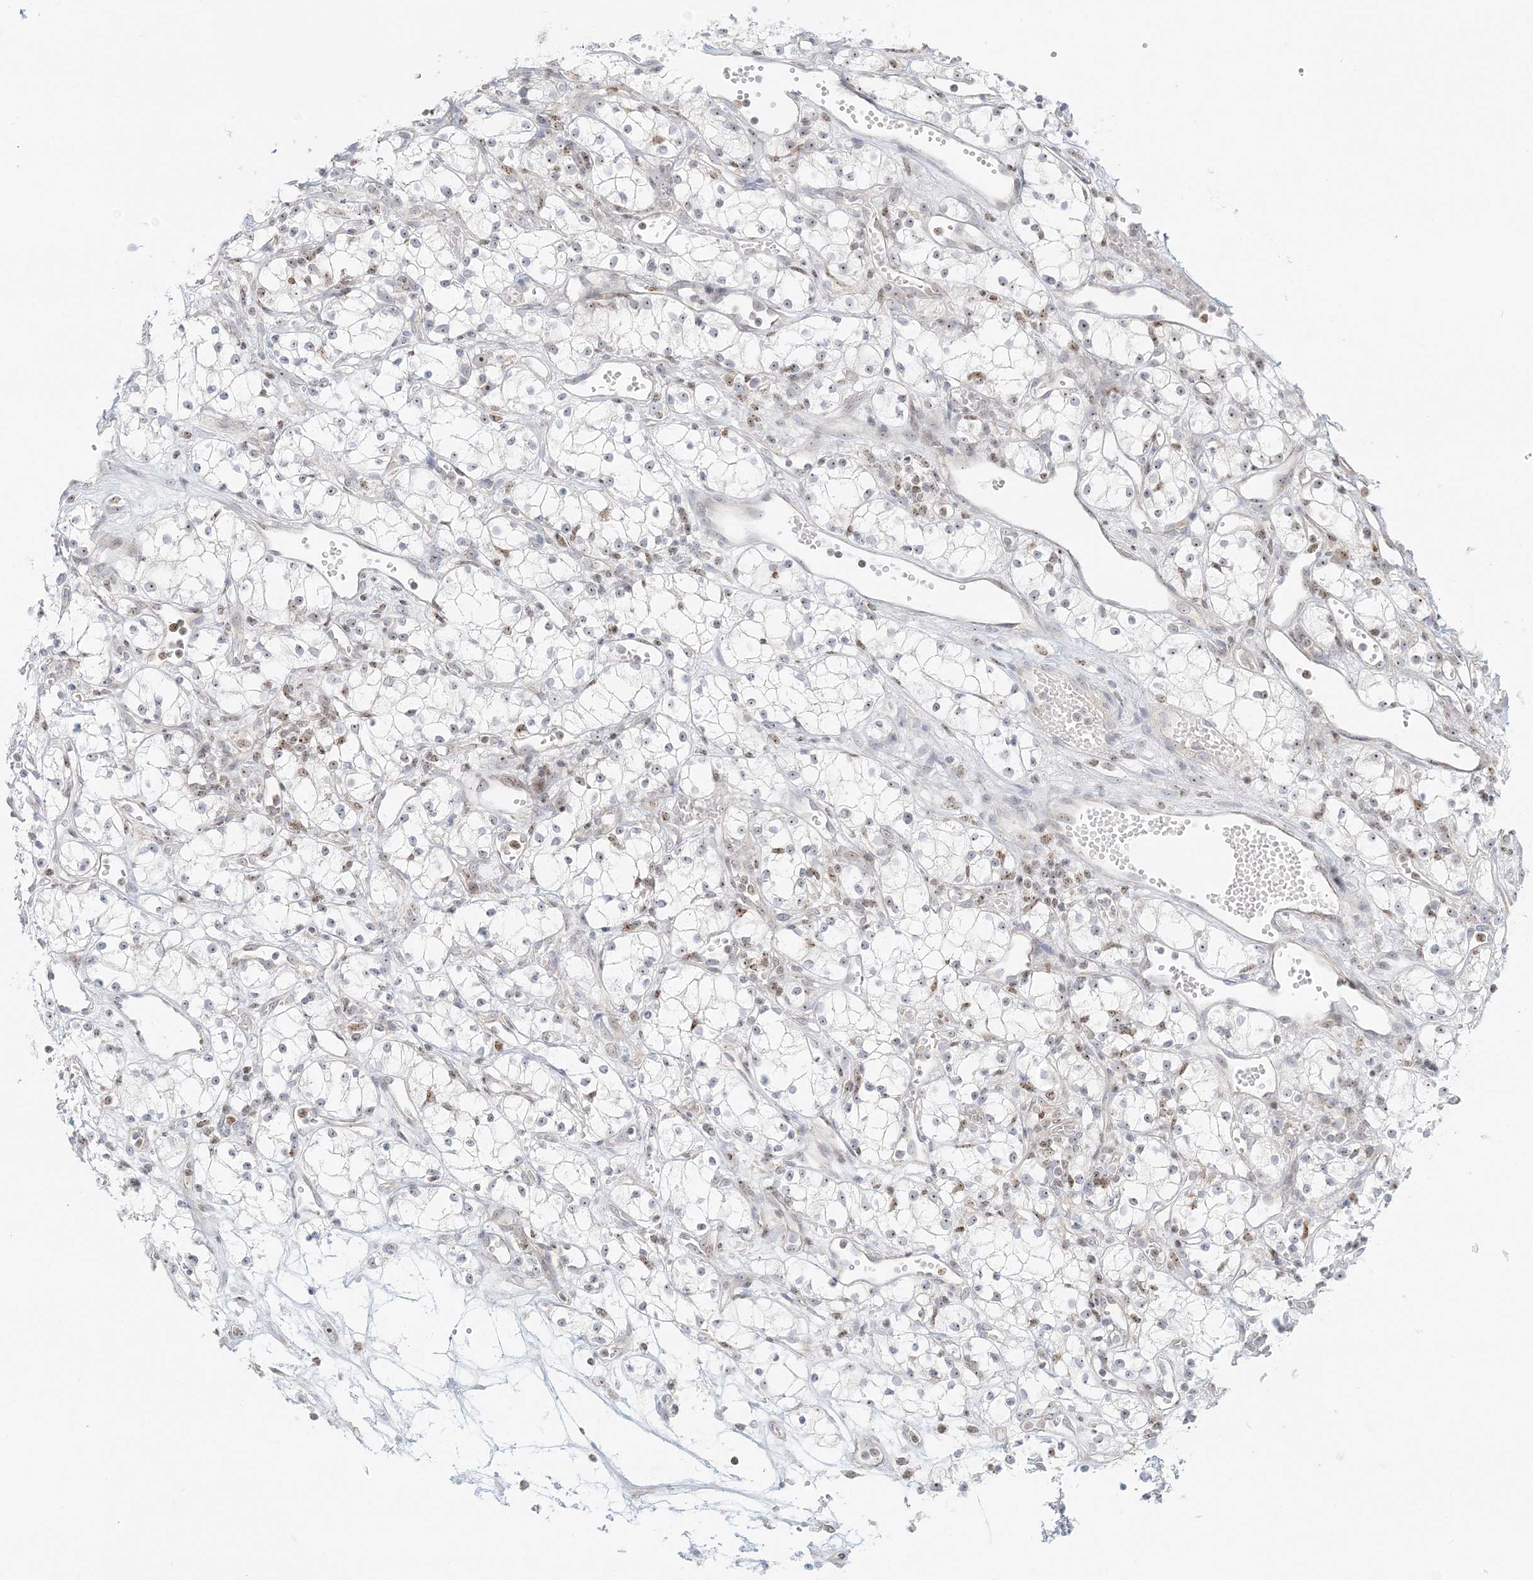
{"staining": {"intensity": "weak", "quantity": "<25%", "location": "nuclear"}, "tissue": "renal cancer", "cell_type": "Tumor cells", "image_type": "cancer", "snomed": [{"axis": "morphology", "description": "Adenocarcinoma, NOS"}, {"axis": "topography", "description": "Kidney"}], "caption": "Micrograph shows no significant protein expression in tumor cells of adenocarcinoma (renal).", "gene": "UBE2F", "patient": {"sex": "male", "age": 59}}